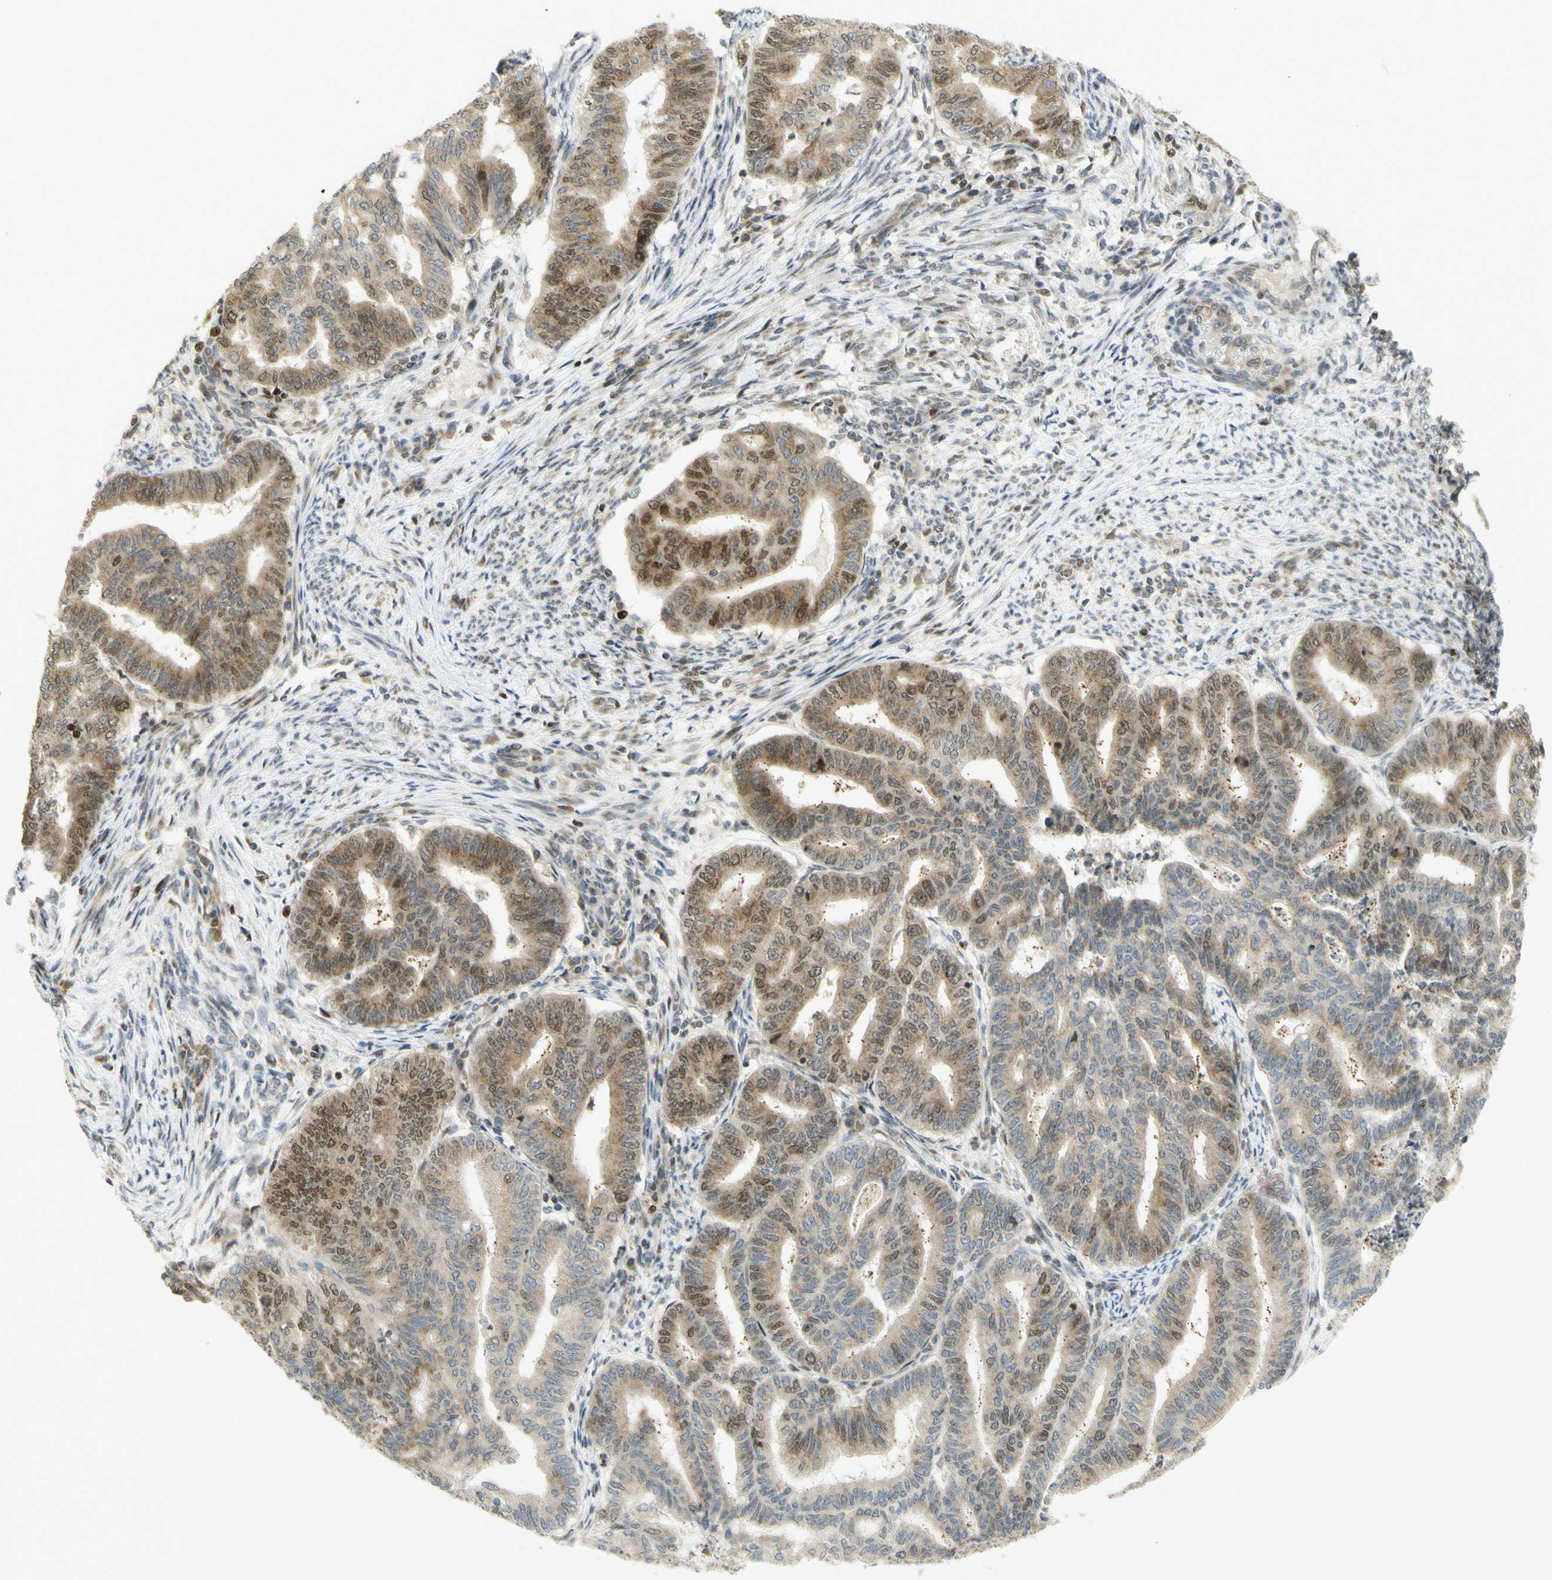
{"staining": {"intensity": "moderate", "quantity": ">75%", "location": "cytoplasmic/membranous,nuclear"}, "tissue": "endometrial cancer", "cell_type": "Tumor cells", "image_type": "cancer", "snomed": [{"axis": "morphology", "description": "Adenocarcinoma, NOS"}, {"axis": "topography", "description": "Endometrium"}], "caption": "Protein staining of endometrial cancer tissue exhibits moderate cytoplasmic/membranous and nuclear positivity in approximately >75% of tumor cells.", "gene": "KIF11", "patient": {"sex": "female", "age": 79}}